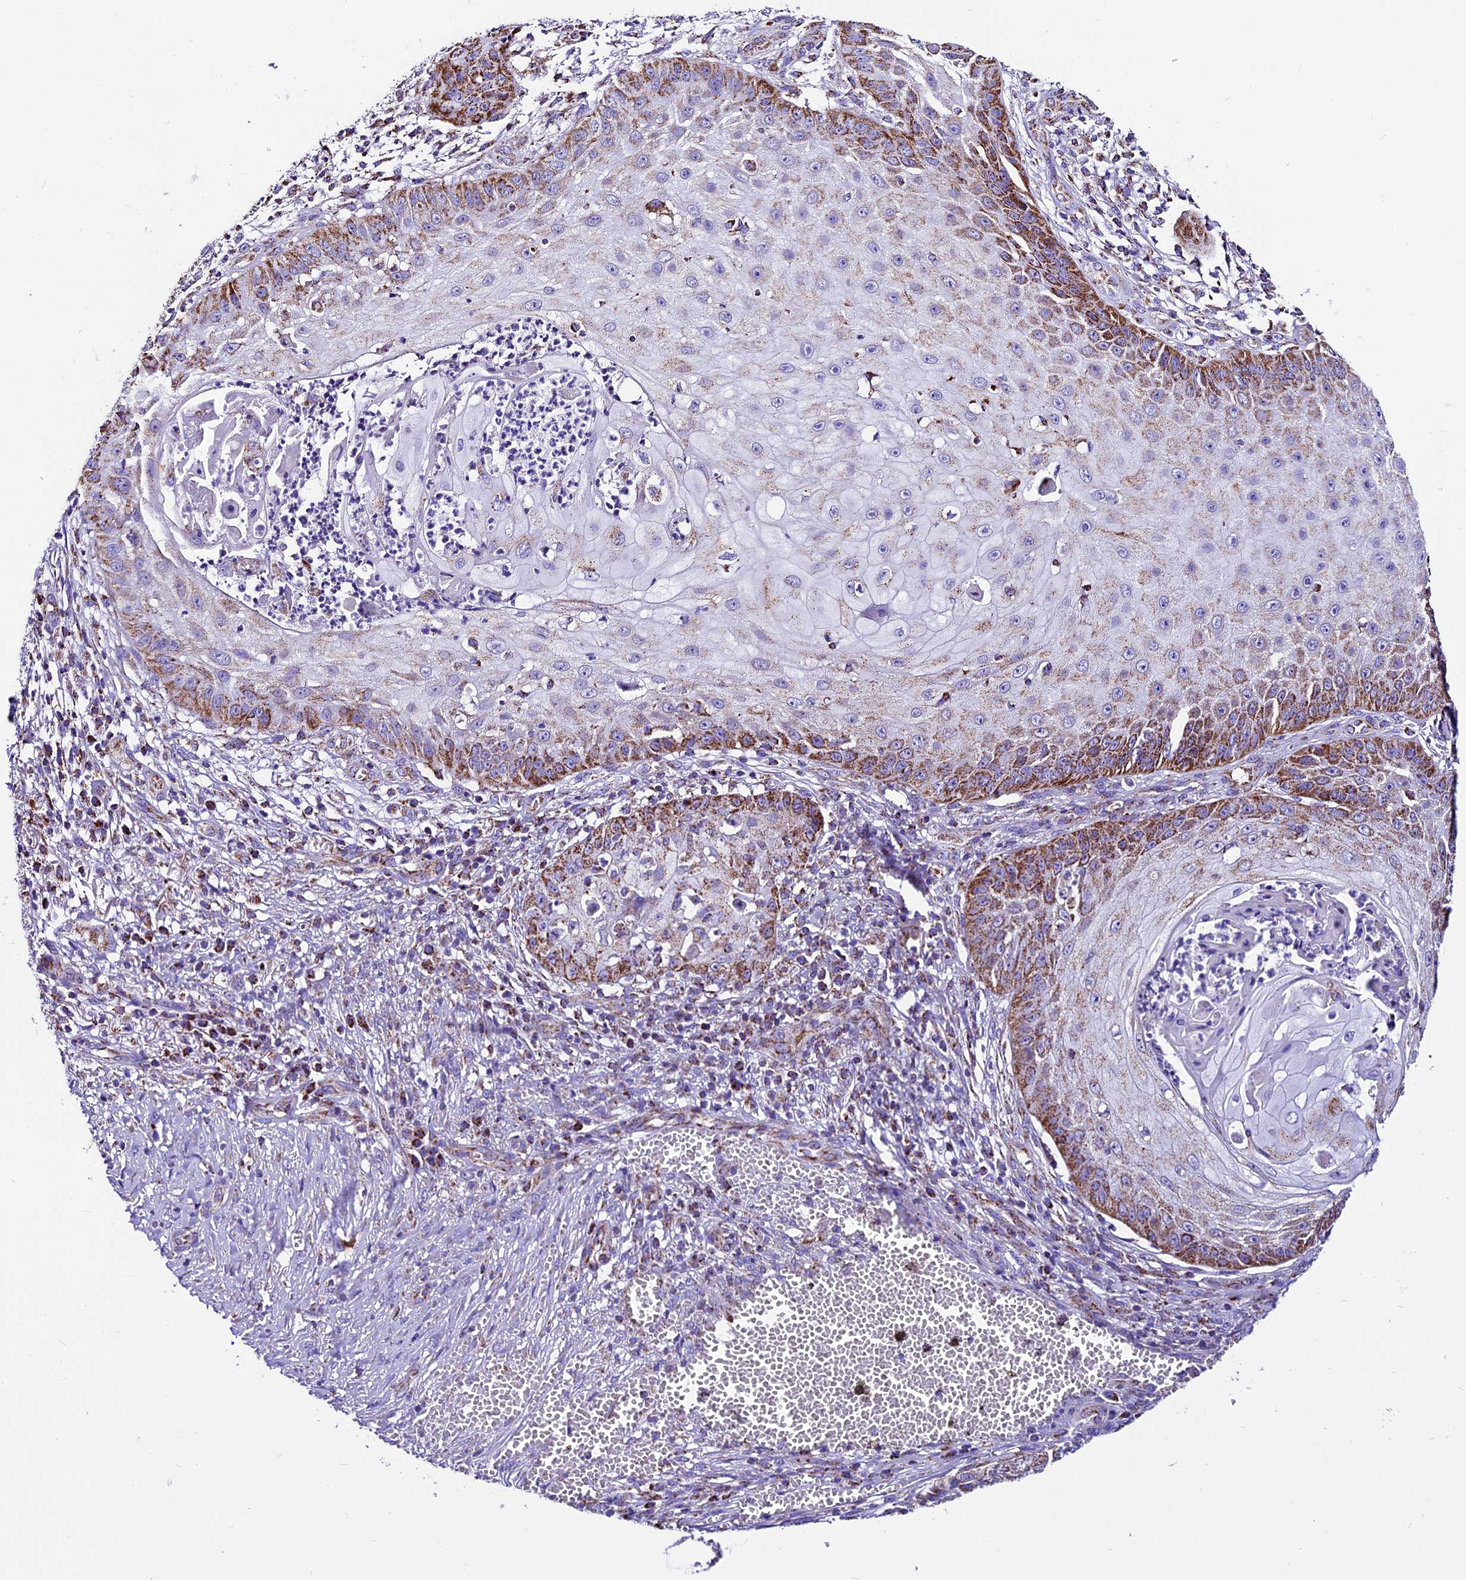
{"staining": {"intensity": "strong", "quantity": "25%-75%", "location": "cytoplasmic/membranous"}, "tissue": "skin cancer", "cell_type": "Tumor cells", "image_type": "cancer", "snomed": [{"axis": "morphology", "description": "Squamous cell carcinoma, NOS"}, {"axis": "topography", "description": "Skin"}], "caption": "Tumor cells reveal high levels of strong cytoplasmic/membranous expression in approximately 25%-75% of cells in human skin cancer.", "gene": "DCAF5", "patient": {"sex": "male", "age": 70}}